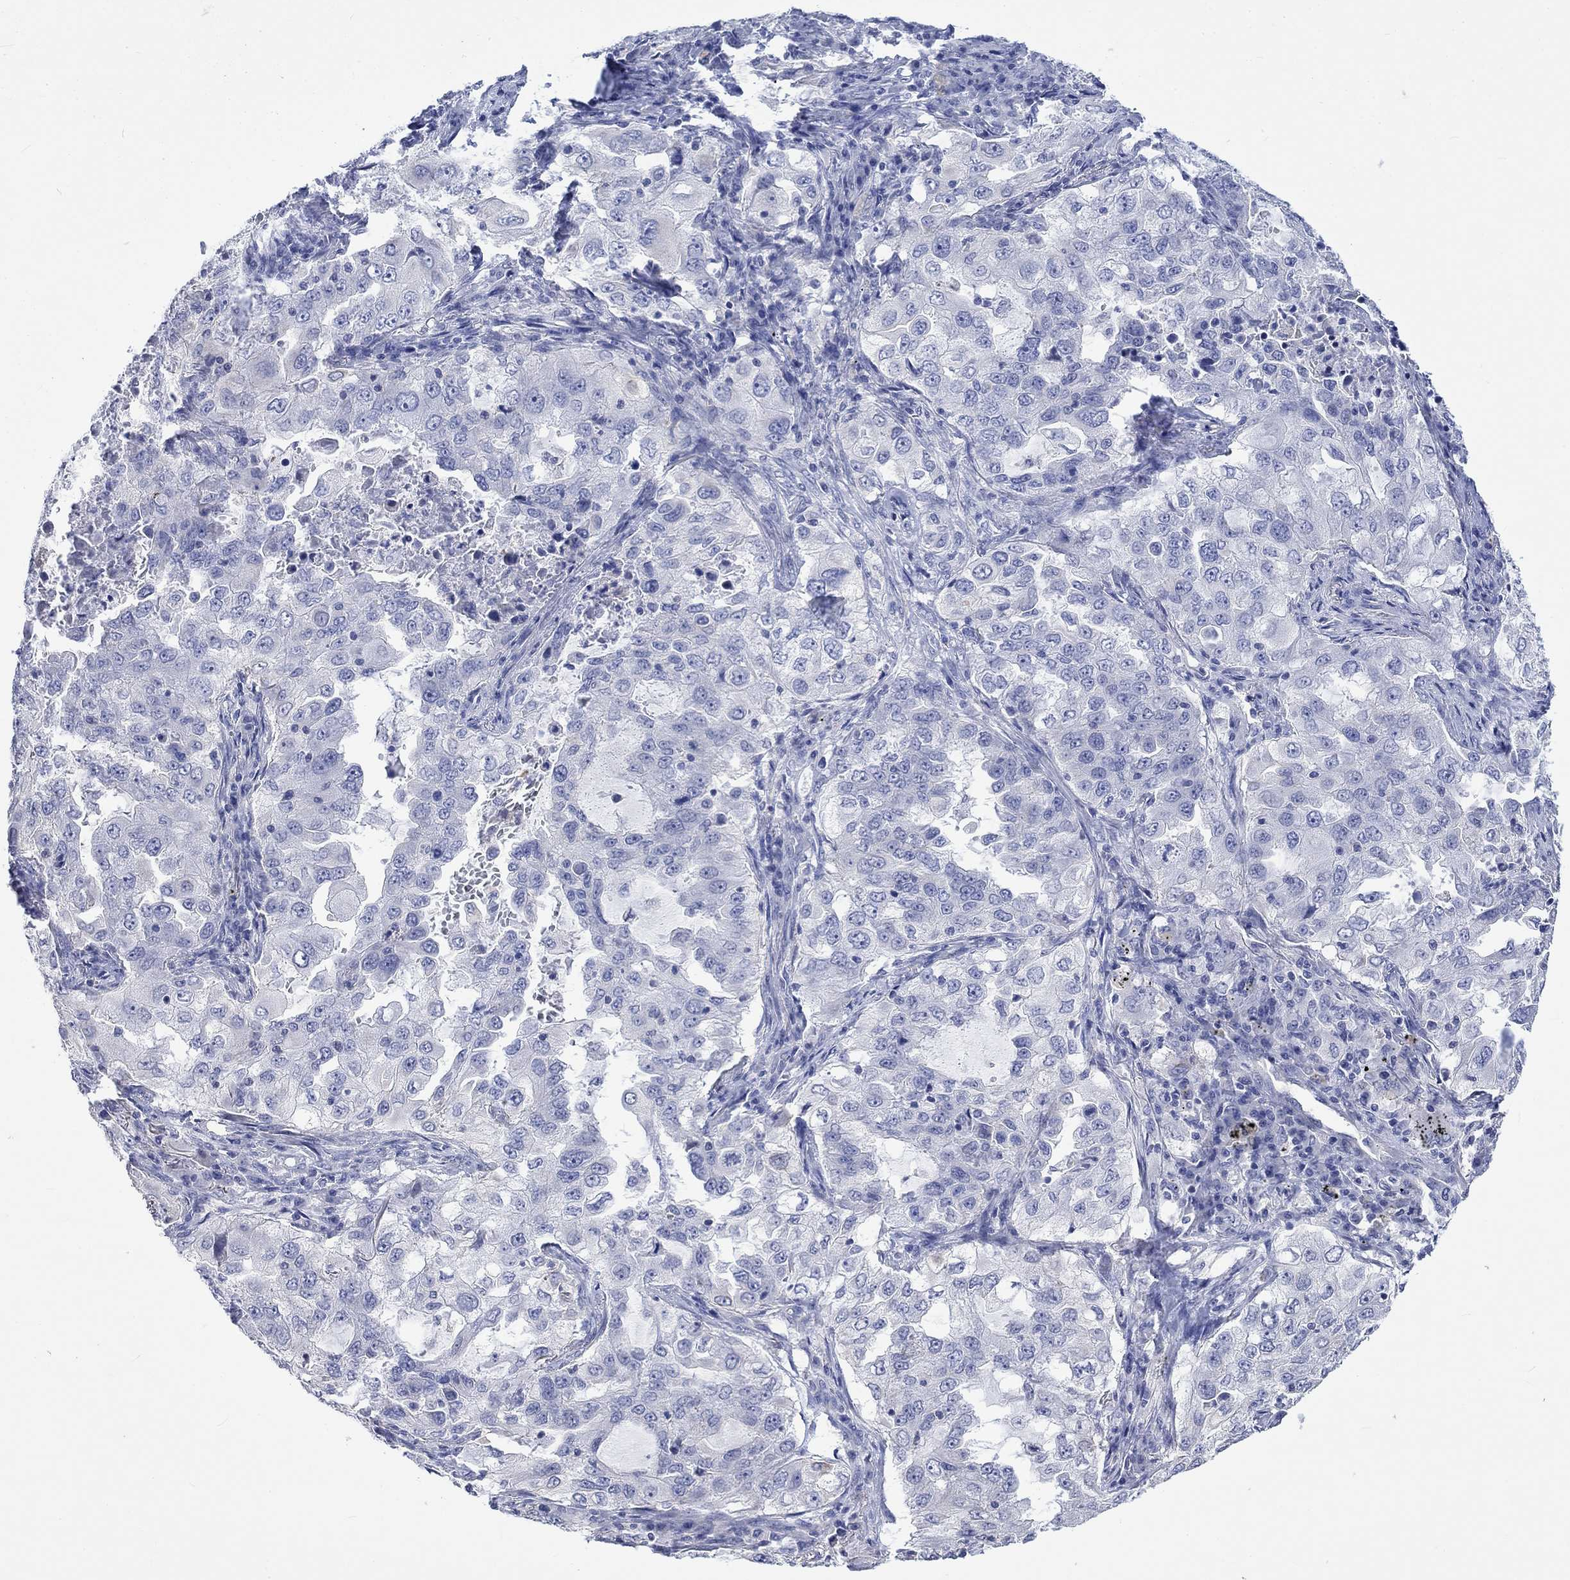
{"staining": {"intensity": "negative", "quantity": "none", "location": "none"}, "tissue": "lung cancer", "cell_type": "Tumor cells", "image_type": "cancer", "snomed": [{"axis": "morphology", "description": "Adenocarcinoma, NOS"}, {"axis": "topography", "description": "Lung"}], "caption": "High magnification brightfield microscopy of lung adenocarcinoma stained with DAB (3,3'-diaminobenzidine) (brown) and counterstained with hematoxylin (blue): tumor cells show no significant staining. Nuclei are stained in blue.", "gene": "AGRP", "patient": {"sex": "female", "age": 61}}